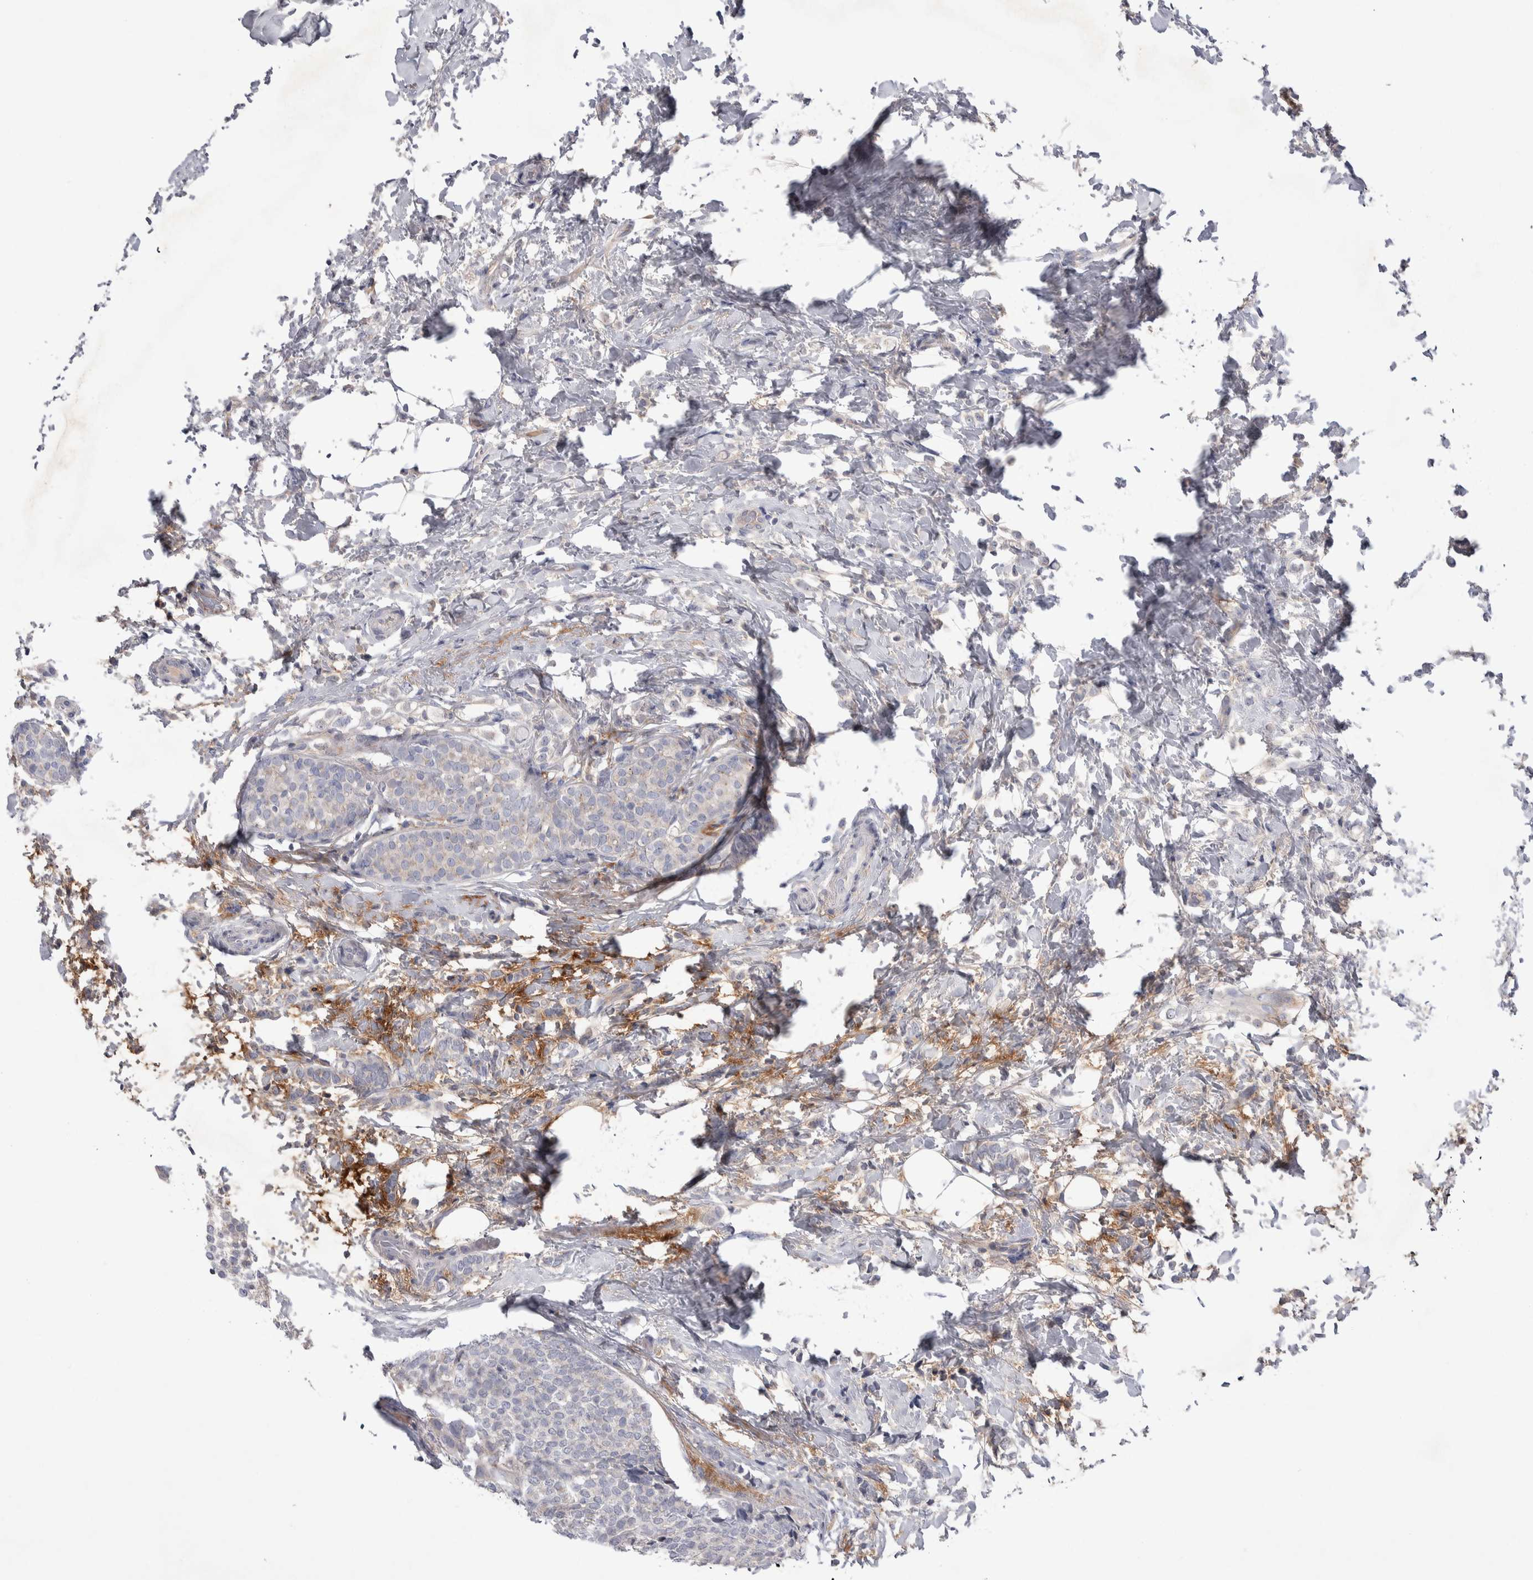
{"staining": {"intensity": "negative", "quantity": "none", "location": "none"}, "tissue": "breast cancer", "cell_type": "Tumor cells", "image_type": "cancer", "snomed": [{"axis": "morphology", "description": "Lobular carcinoma"}, {"axis": "topography", "description": "Breast"}], "caption": "DAB immunohistochemical staining of human lobular carcinoma (breast) demonstrates no significant expression in tumor cells. The staining is performed using DAB (3,3'-diaminobenzidine) brown chromogen with nuclei counter-stained in using hematoxylin.", "gene": "CEP131", "patient": {"sex": "female", "age": 50}}